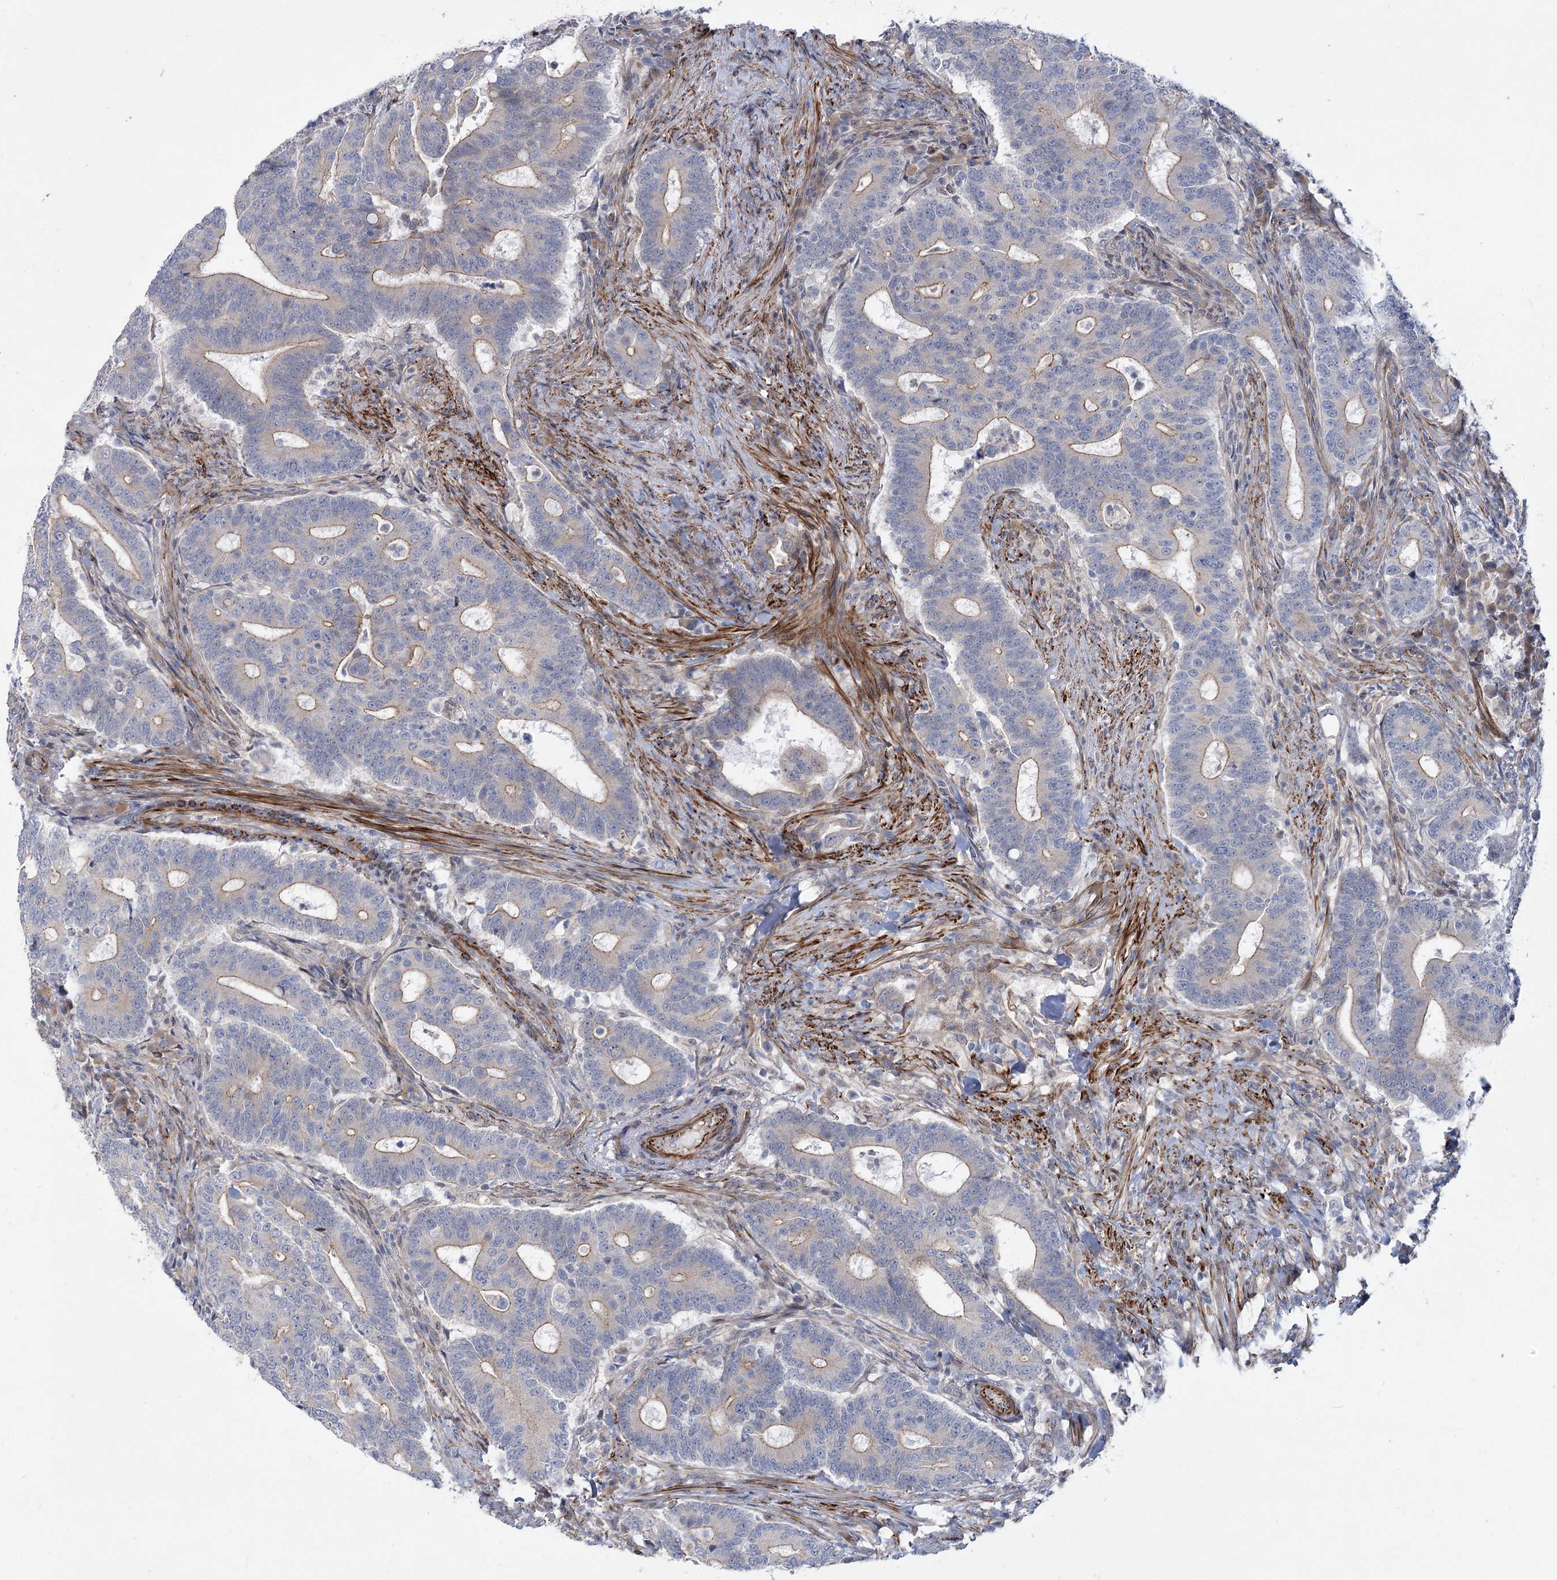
{"staining": {"intensity": "weak", "quantity": "25%-75%", "location": "cytoplasmic/membranous"}, "tissue": "colorectal cancer", "cell_type": "Tumor cells", "image_type": "cancer", "snomed": [{"axis": "morphology", "description": "Adenocarcinoma, NOS"}, {"axis": "topography", "description": "Colon"}], "caption": "Human colorectal cancer stained with a brown dye demonstrates weak cytoplasmic/membranous positive positivity in approximately 25%-75% of tumor cells.", "gene": "ARSI", "patient": {"sex": "female", "age": 66}}